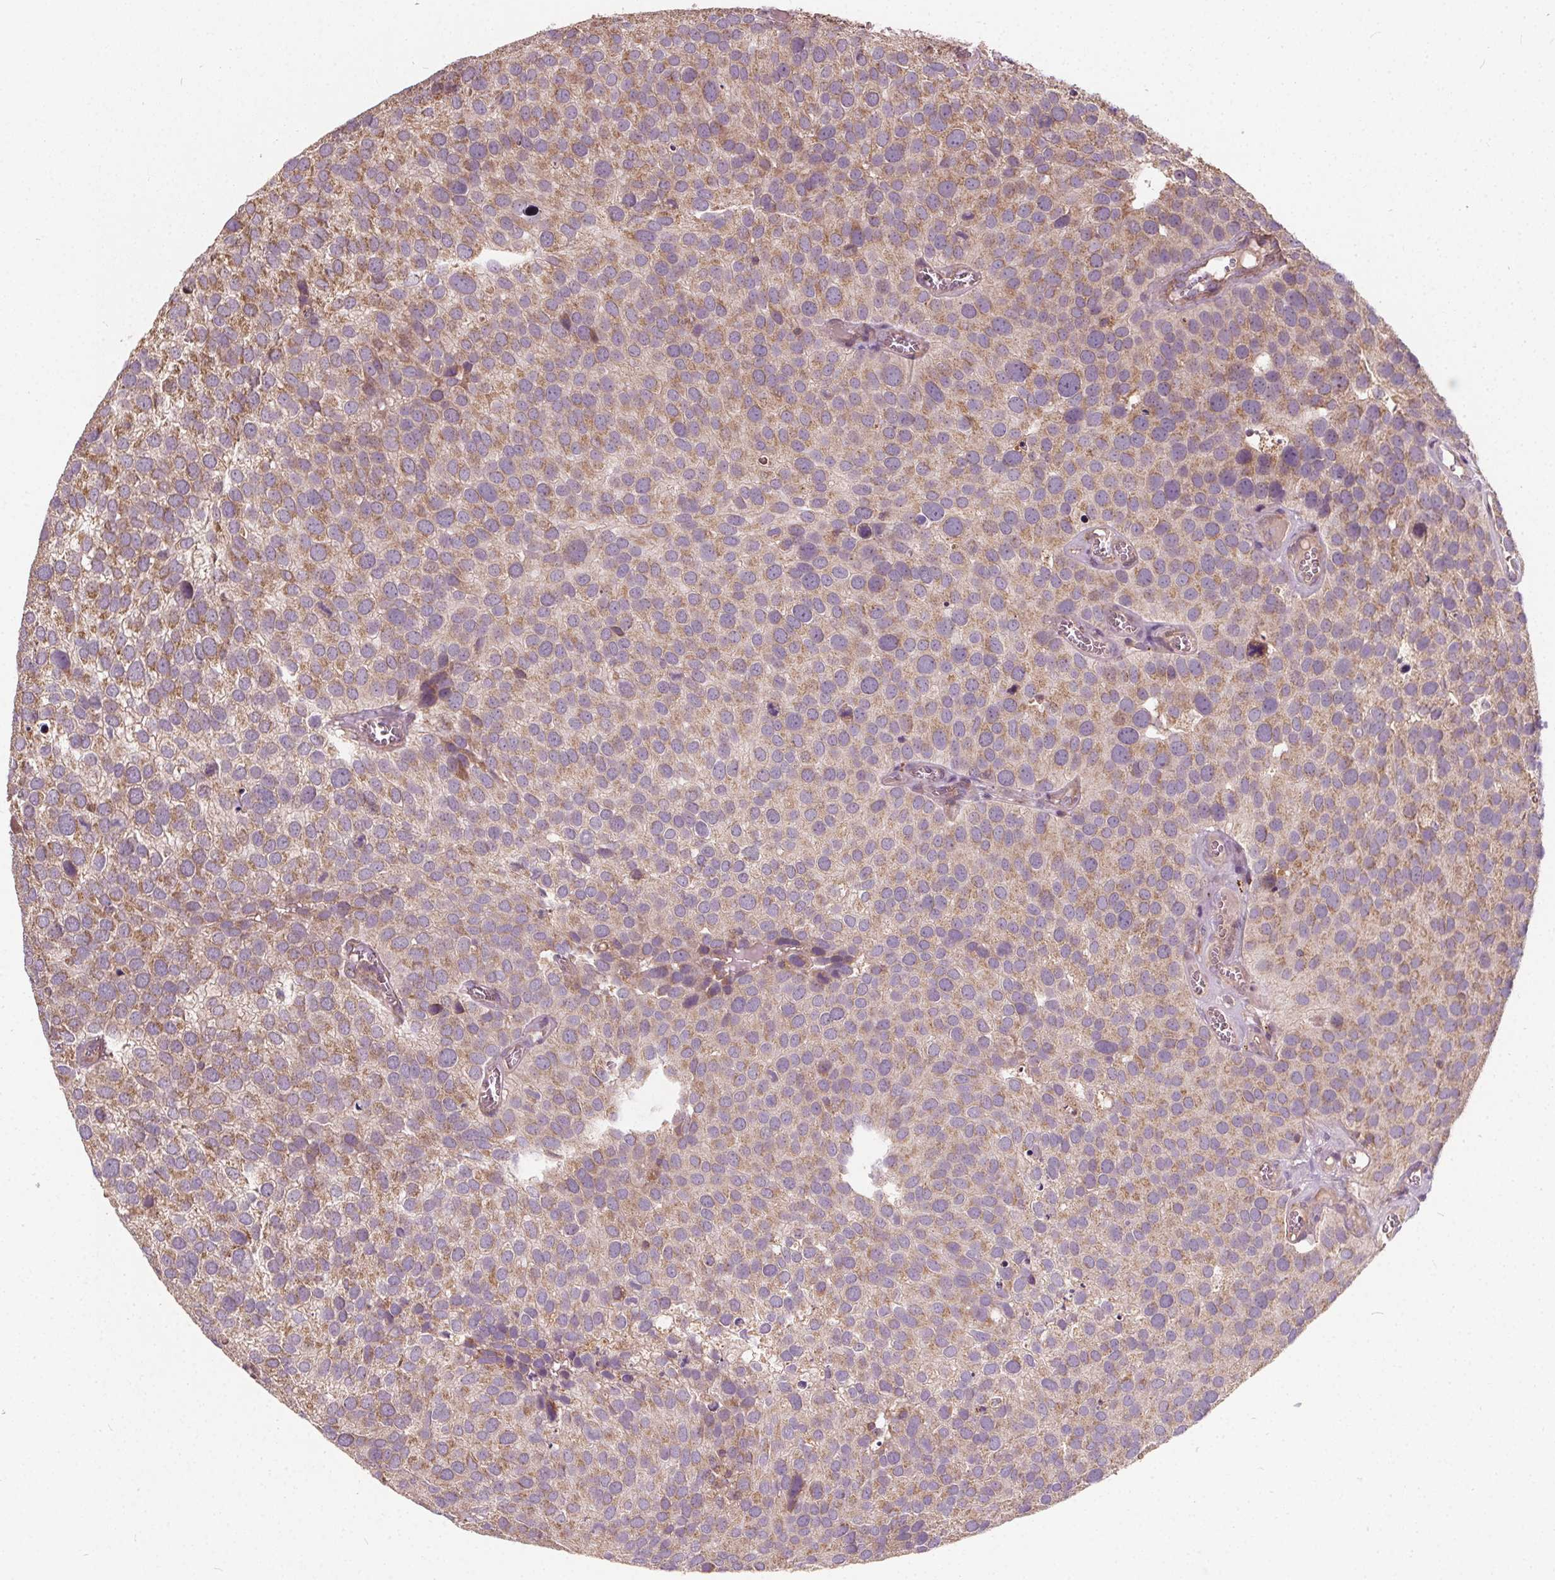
{"staining": {"intensity": "weak", "quantity": "25%-75%", "location": "cytoplasmic/membranous"}, "tissue": "urothelial cancer", "cell_type": "Tumor cells", "image_type": "cancer", "snomed": [{"axis": "morphology", "description": "Urothelial carcinoma, Low grade"}, {"axis": "topography", "description": "Urinary bladder"}], "caption": "Immunohistochemical staining of human urothelial cancer displays low levels of weak cytoplasmic/membranous staining in approximately 25%-75% of tumor cells. The staining is performed using DAB (3,3'-diaminobenzidine) brown chromogen to label protein expression. The nuclei are counter-stained blue using hematoxylin.", "gene": "ORAI2", "patient": {"sex": "female", "age": 69}}